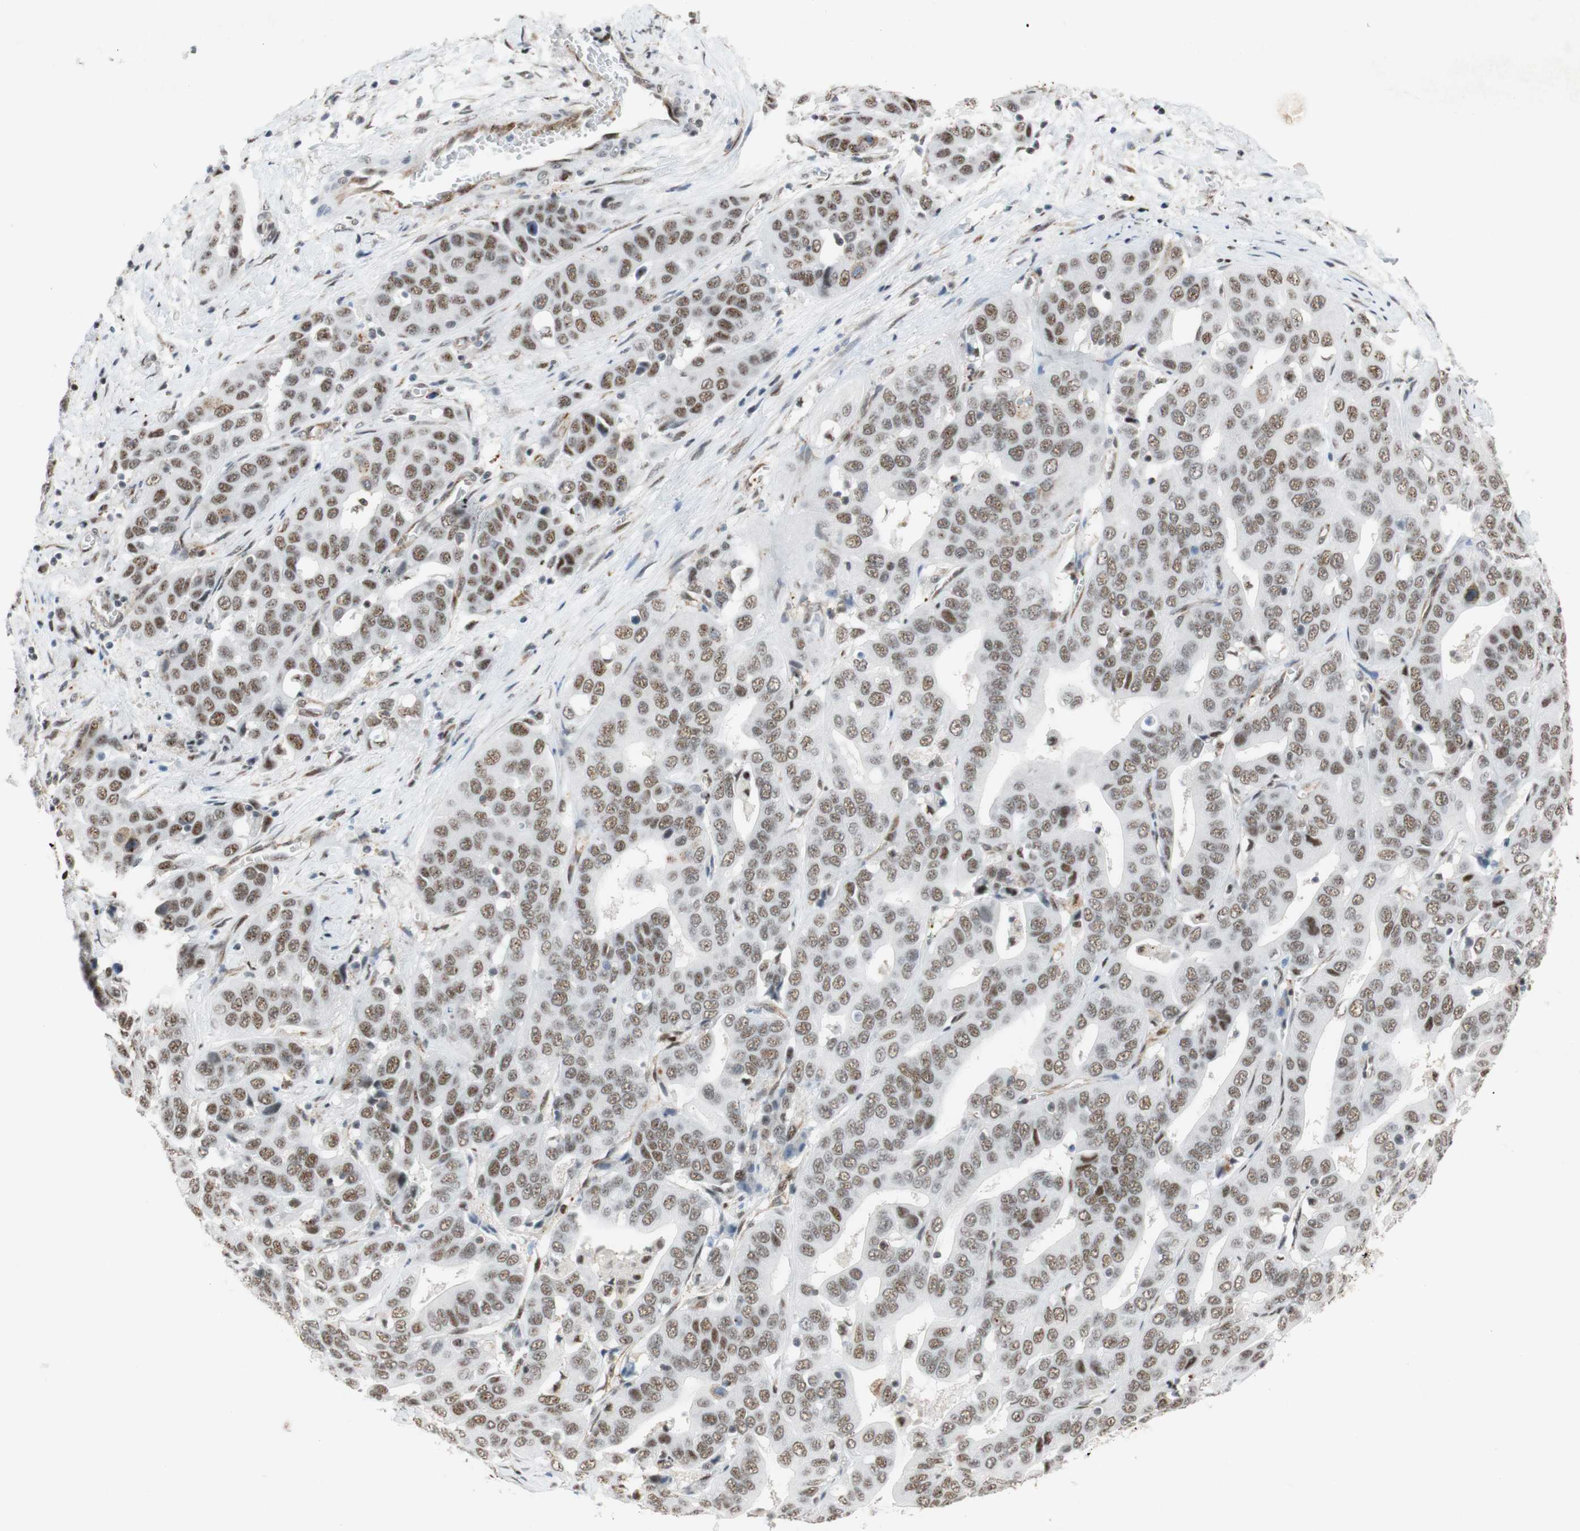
{"staining": {"intensity": "moderate", "quantity": ">75%", "location": "nuclear"}, "tissue": "liver cancer", "cell_type": "Tumor cells", "image_type": "cancer", "snomed": [{"axis": "morphology", "description": "Cholangiocarcinoma"}, {"axis": "topography", "description": "Liver"}], "caption": "About >75% of tumor cells in liver cancer show moderate nuclear protein positivity as visualized by brown immunohistochemical staining.", "gene": "SAP18", "patient": {"sex": "female", "age": 52}}